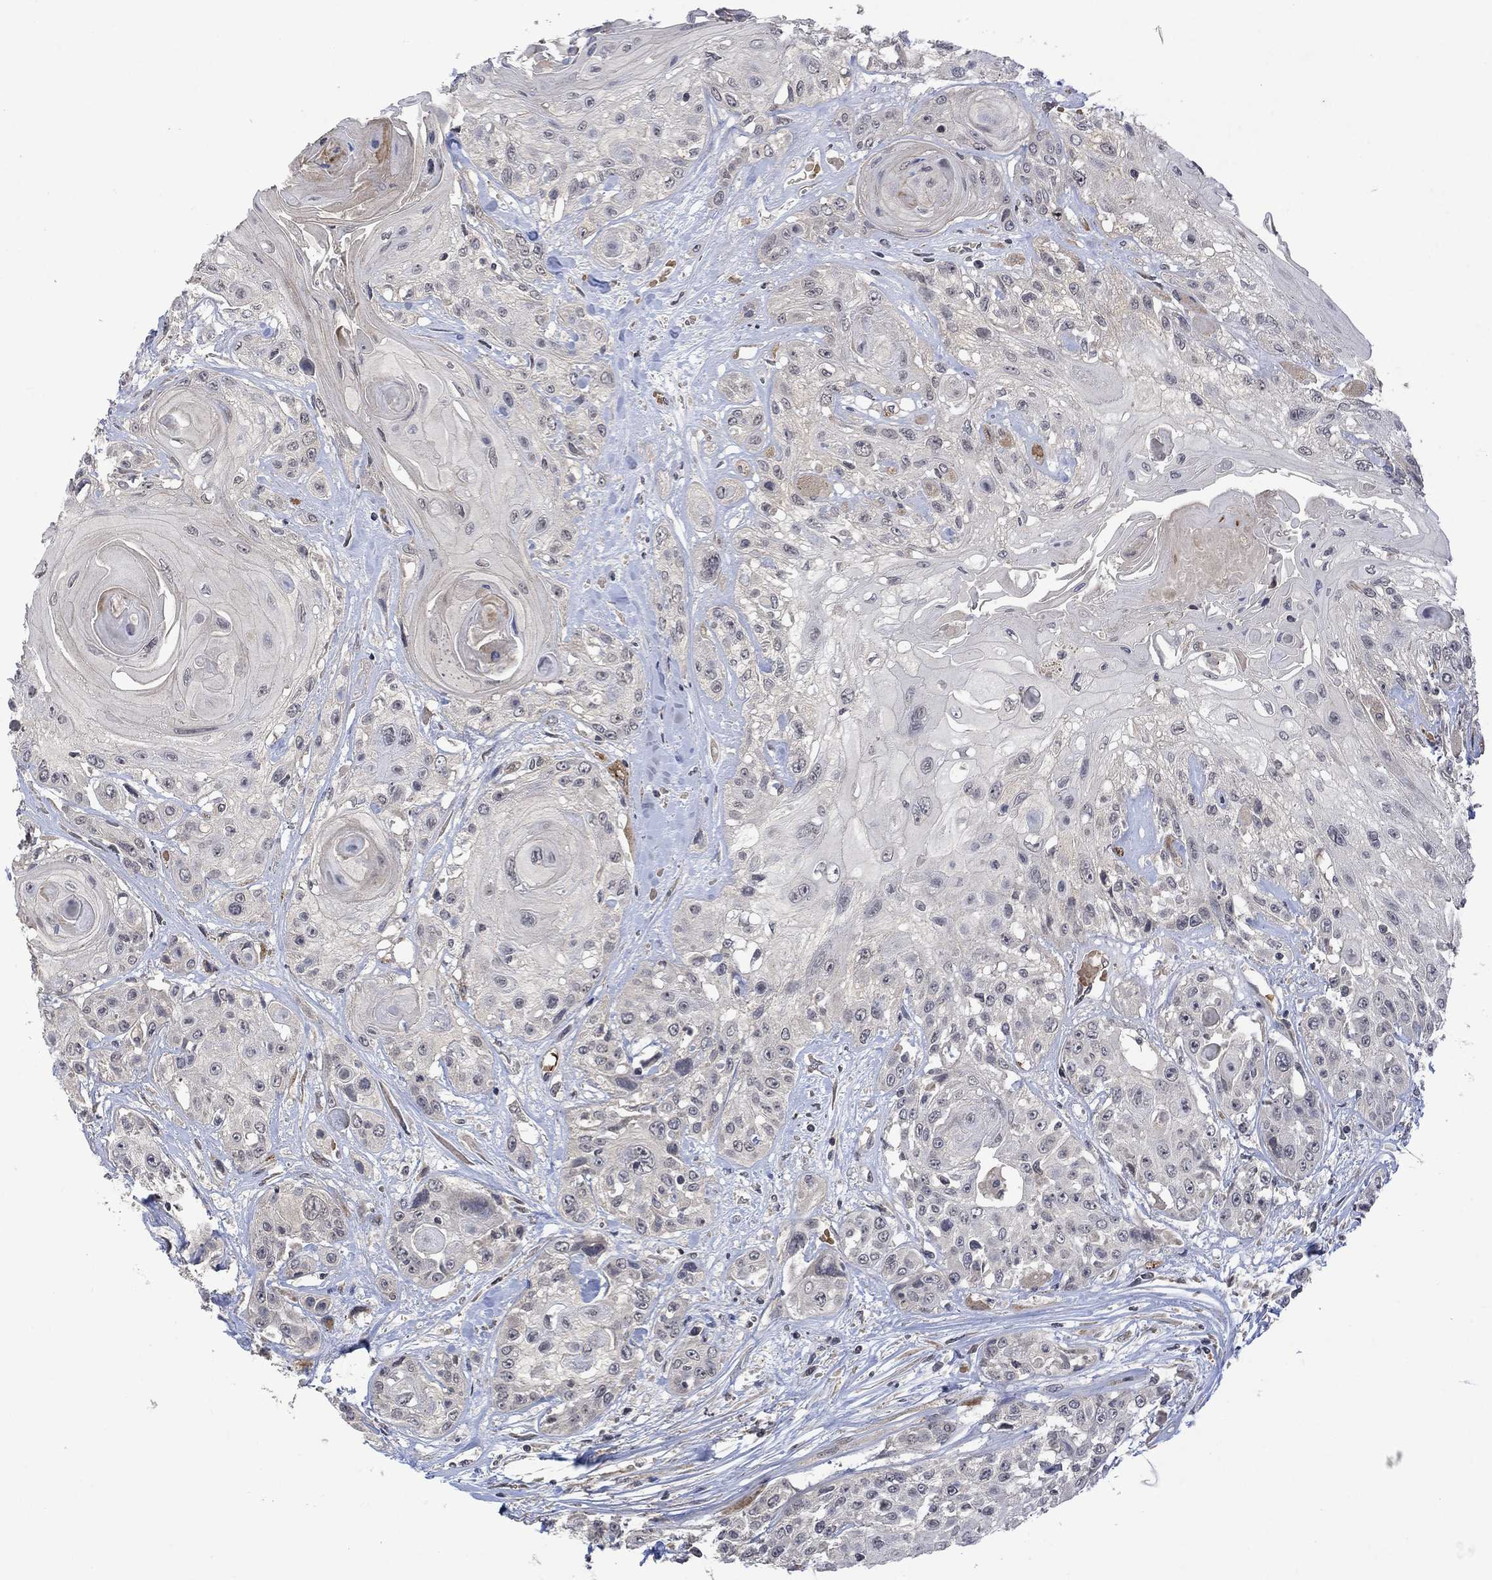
{"staining": {"intensity": "negative", "quantity": "none", "location": "none"}, "tissue": "head and neck cancer", "cell_type": "Tumor cells", "image_type": "cancer", "snomed": [{"axis": "morphology", "description": "Squamous cell carcinoma, NOS"}, {"axis": "topography", "description": "Head-Neck"}], "caption": "Human head and neck cancer stained for a protein using immunohistochemistry (IHC) reveals no expression in tumor cells.", "gene": "GRIN2D", "patient": {"sex": "female", "age": 59}}